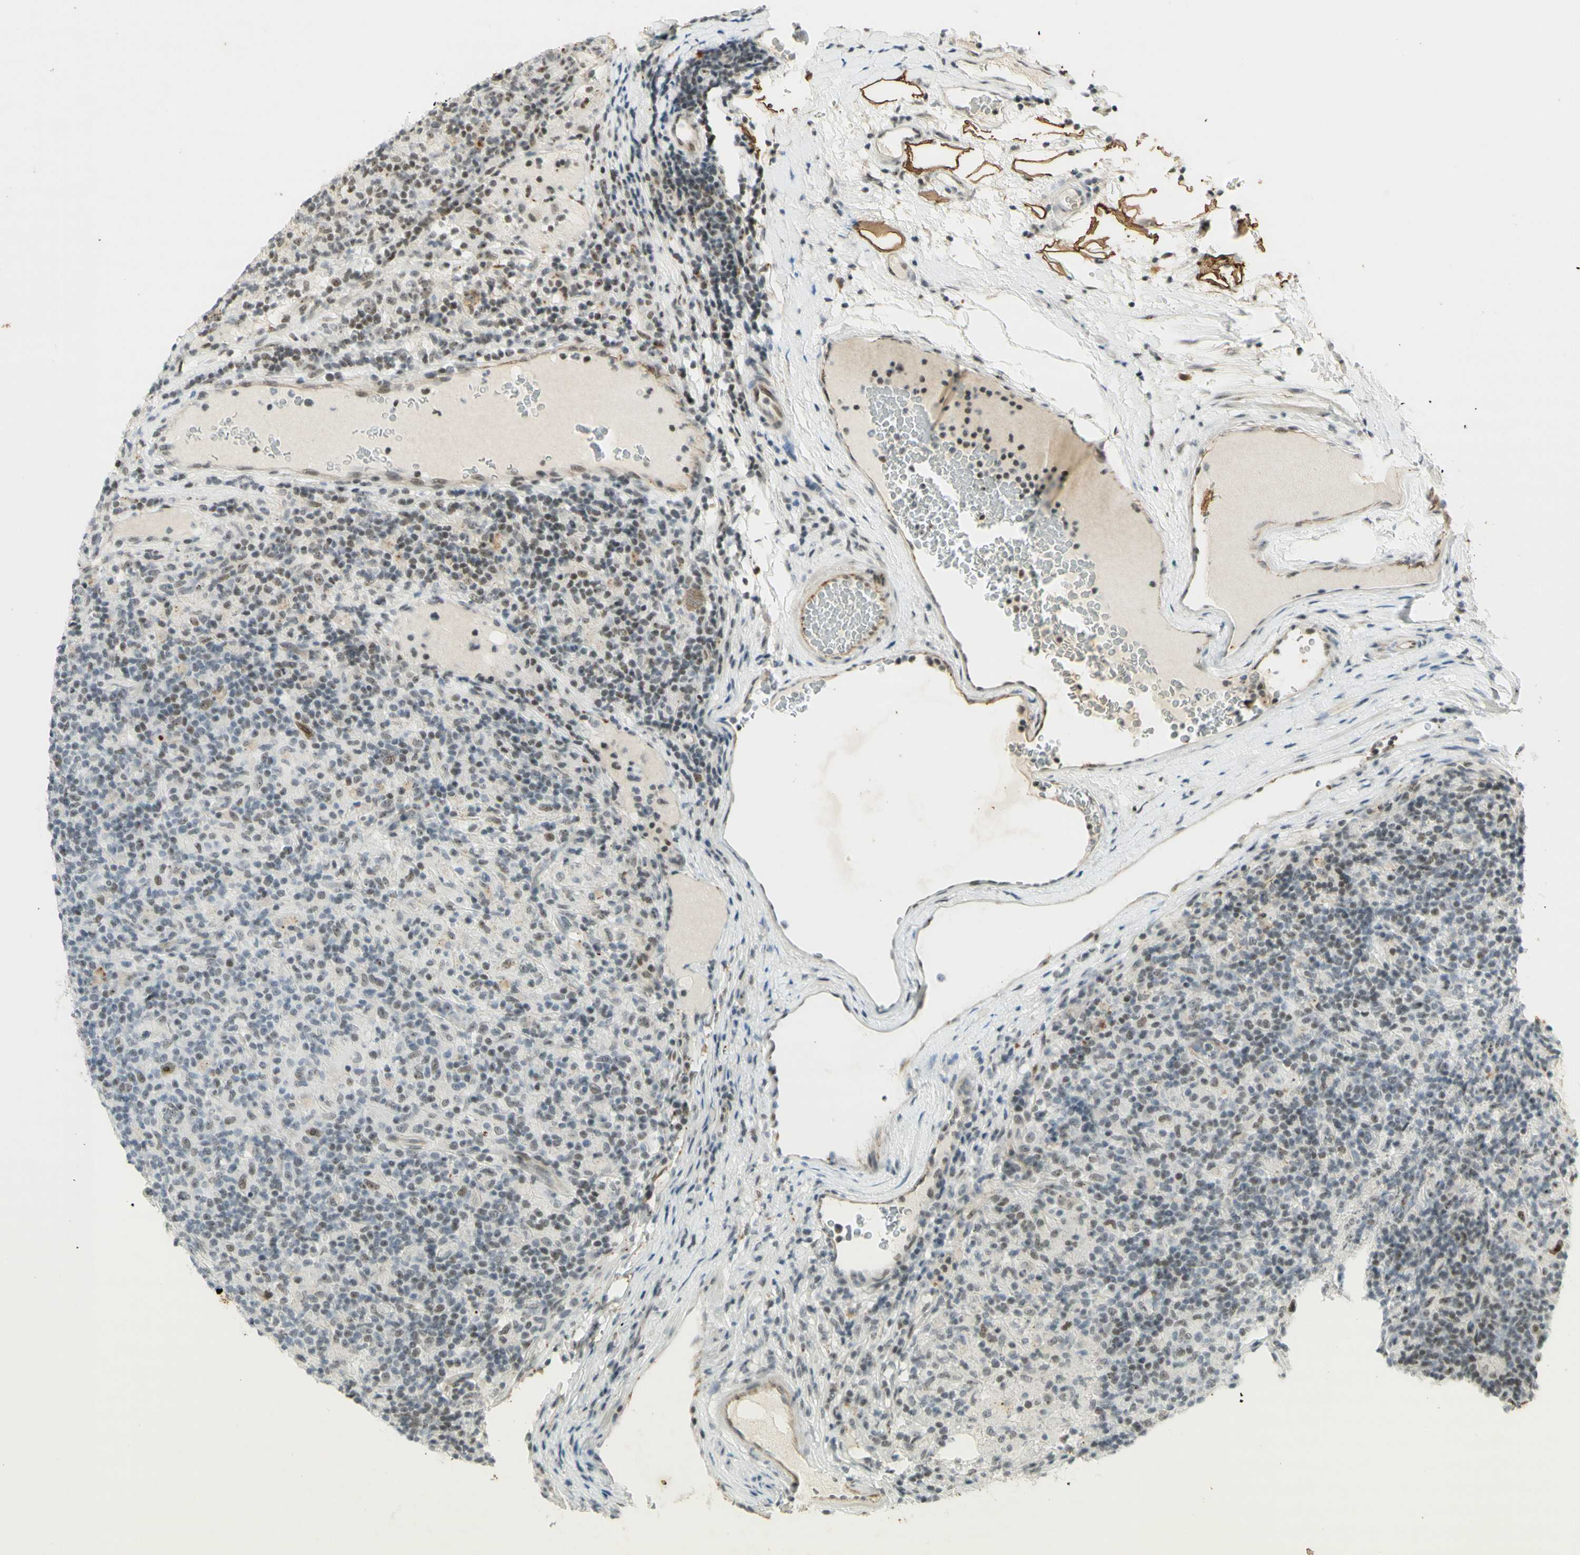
{"staining": {"intensity": "moderate", "quantity": "25%-75%", "location": "cytoplasmic/membranous,nuclear"}, "tissue": "lymphoma", "cell_type": "Tumor cells", "image_type": "cancer", "snomed": [{"axis": "morphology", "description": "Hodgkin's disease, NOS"}, {"axis": "topography", "description": "Lymph node"}], "caption": "The image reveals a brown stain indicating the presence of a protein in the cytoplasmic/membranous and nuclear of tumor cells in Hodgkin's disease.", "gene": "IRF1", "patient": {"sex": "male", "age": 70}}